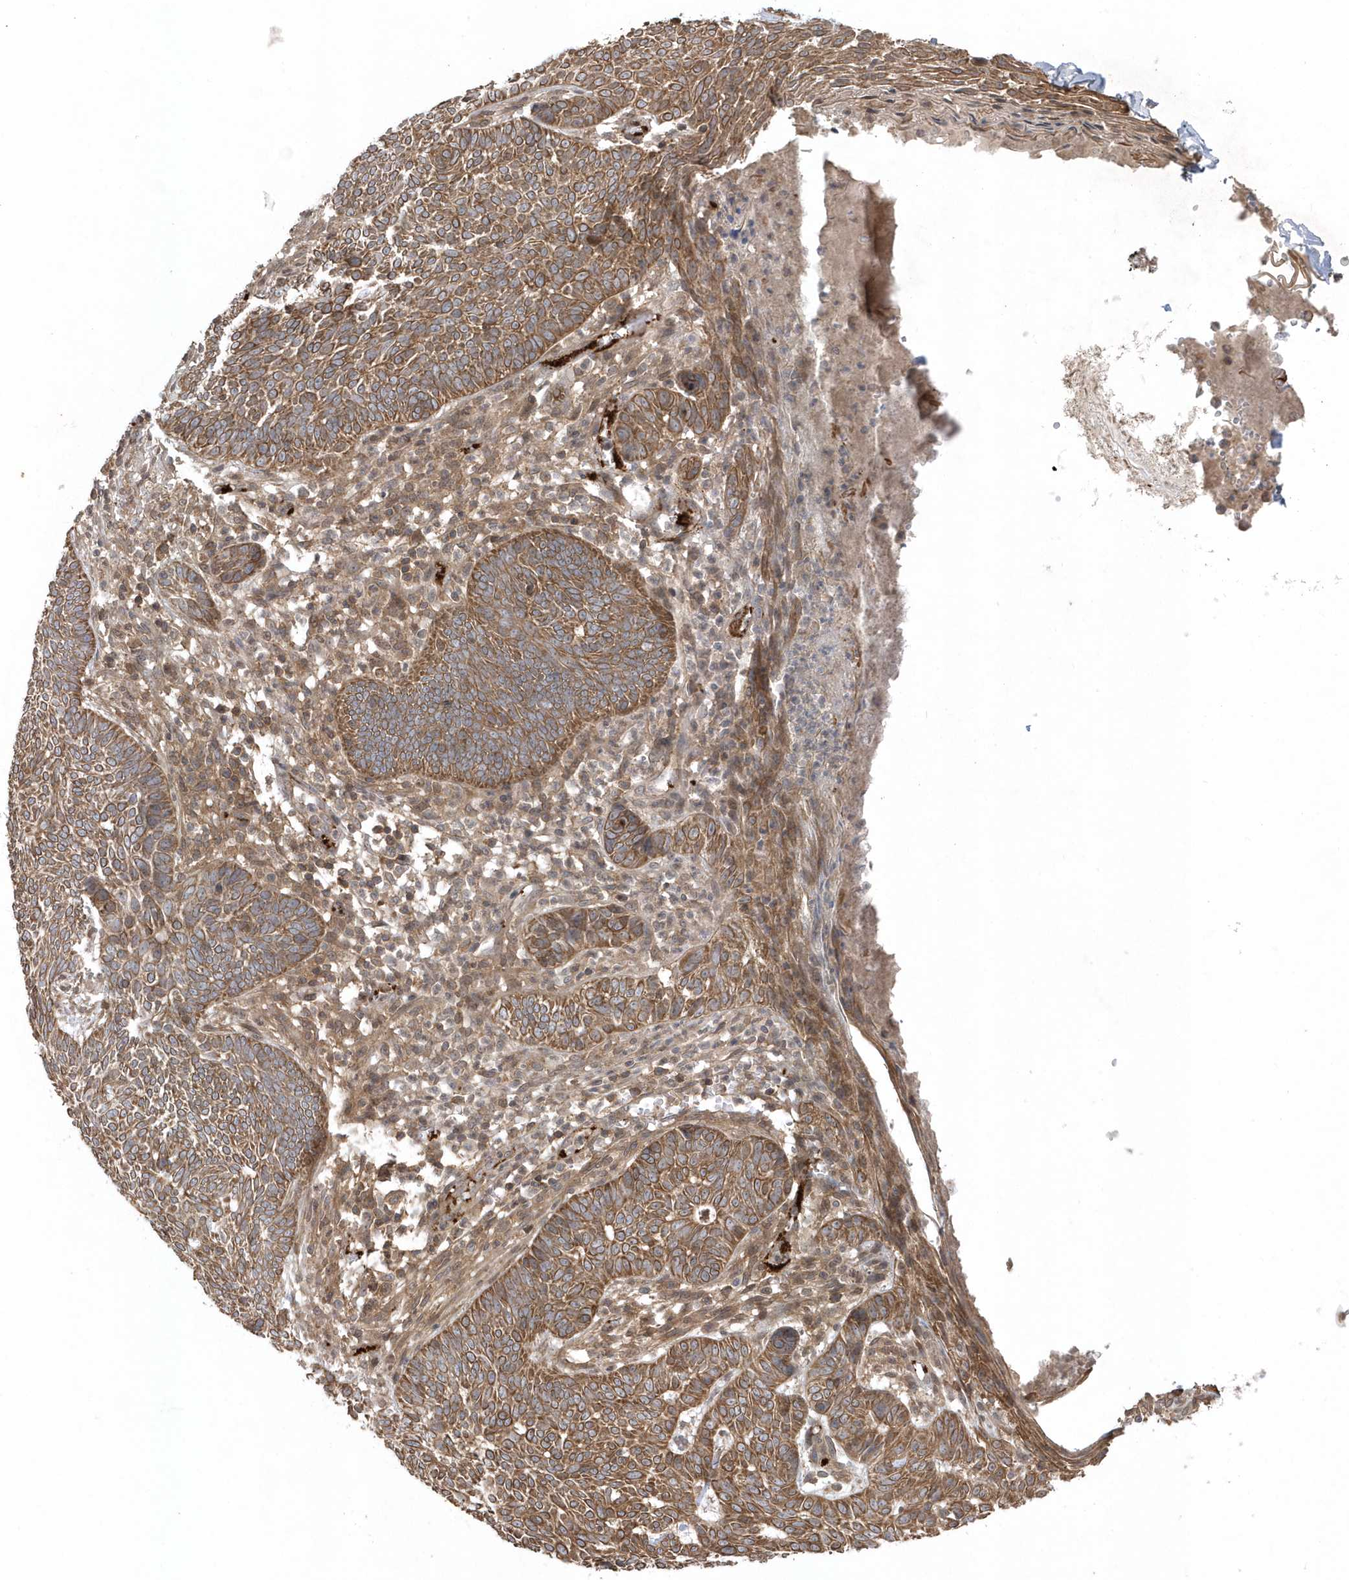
{"staining": {"intensity": "moderate", "quantity": ">75%", "location": "cytoplasmic/membranous"}, "tissue": "skin cancer", "cell_type": "Tumor cells", "image_type": "cancer", "snomed": [{"axis": "morphology", "description": "Normal tissue, NOS"}, {"axis": "morphology", "description": "Basal cell carcinoma"}, {"axis": "topography", "description": "Skin"}], "caption": "DAB immunohistochemical staining of human basal cell carcinoma (skin) shows moderate cytoplasmic/membranous protein expression in approximately >75% of tumor cells.", "gene": "ACYP1", "patient": {"sex": "male", "age": 64}}